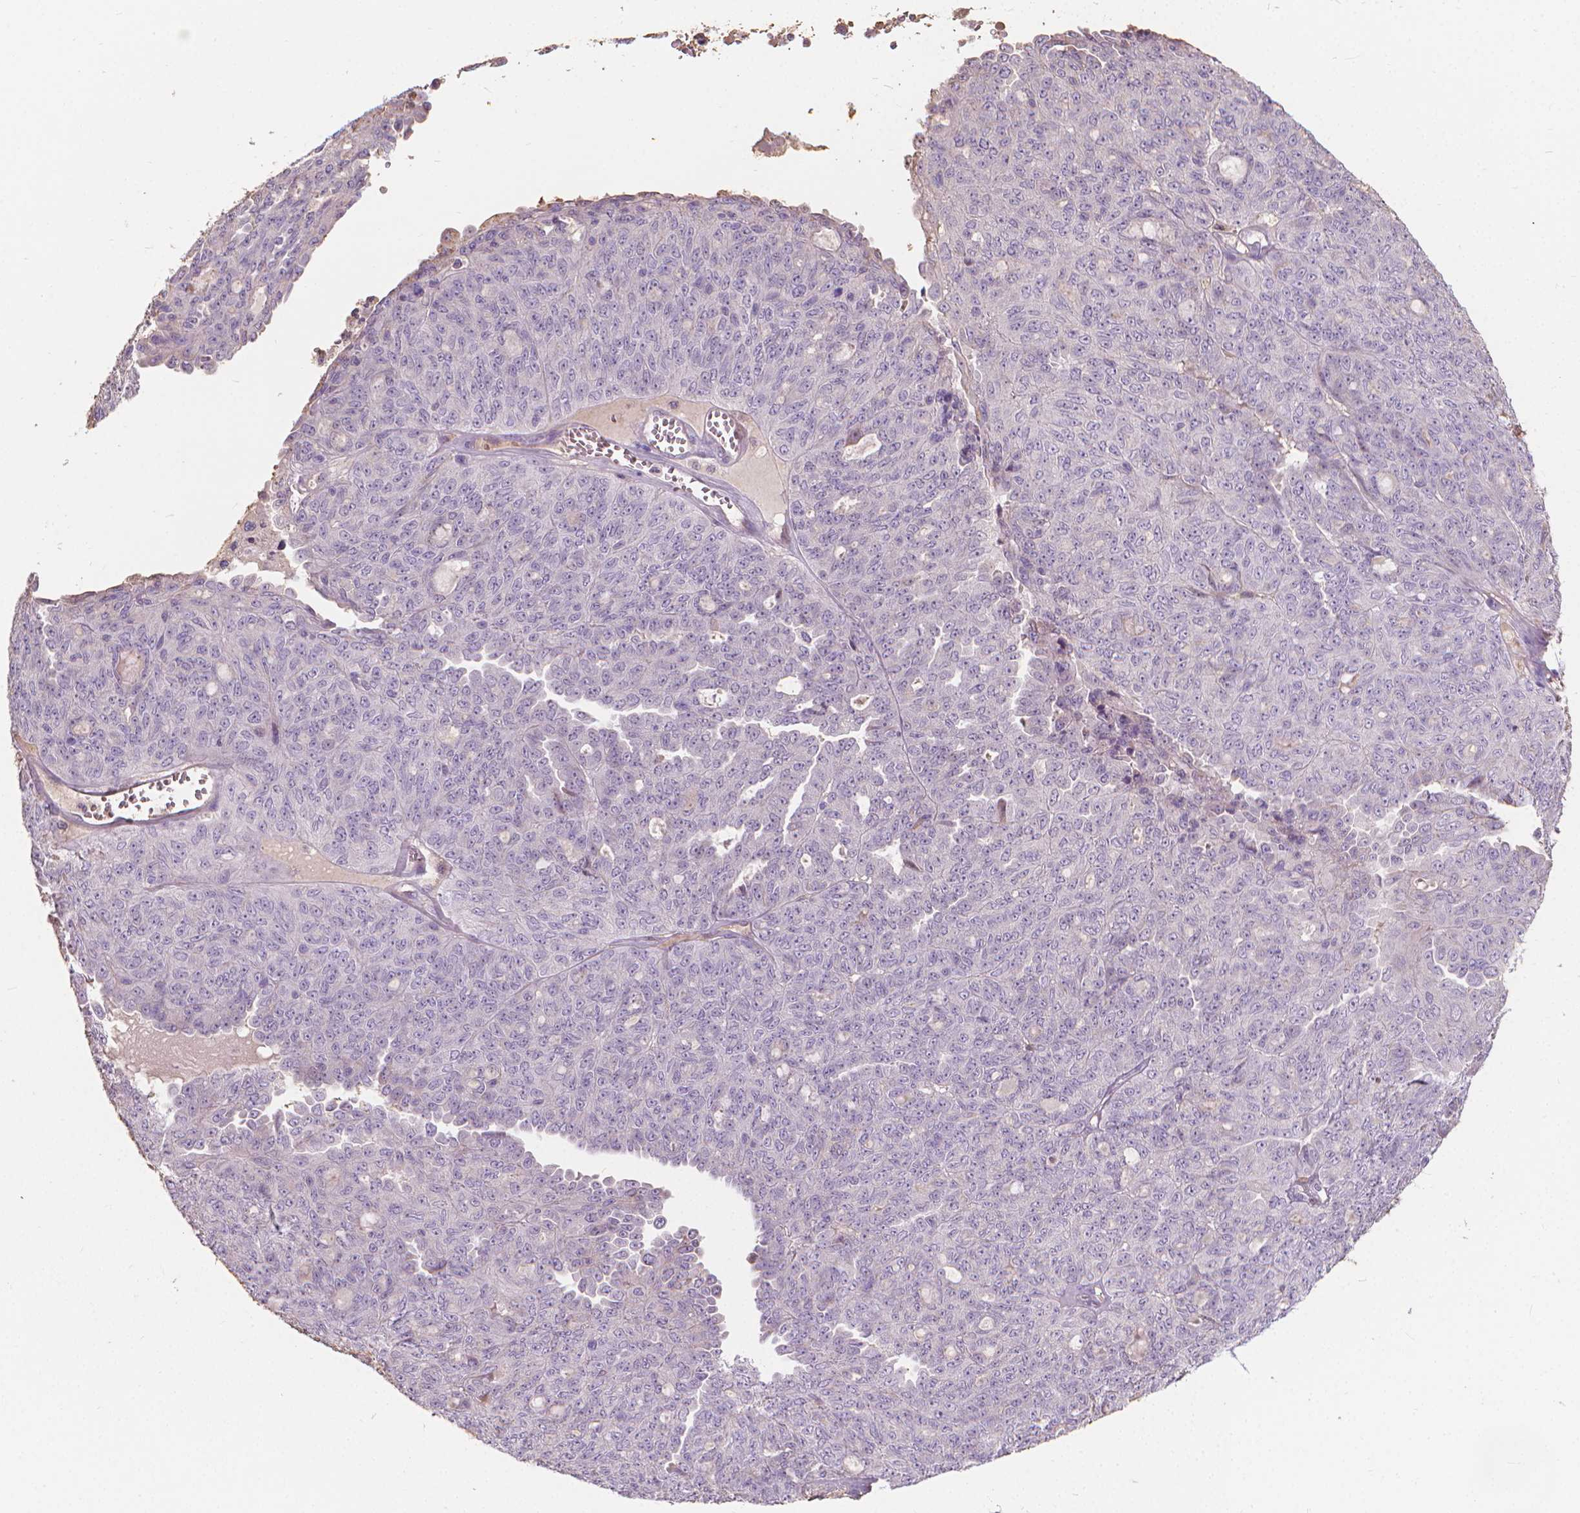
{"staining": {"intensity": "negative", "quantity": "none", "location": "none"}, "tissue": "ovarian cancer", "cell_type": "Tumor cells", "image_type": "cancer", "snomed": [{"axis": "morphology", "description": "Cystadenocarcinoma, serous, NOS"}, {"axis": "topography", "description": "Ovary"}], "caption": "Ovarian serous cystadenocarcinoma was stained to show a protein in brown. There is no significant staining in tumor cells. The staining was performed using DAB to visualize the protein expression in brown, while the nuclei were stained in blue with hematoxylin (Magnification: 20x).", "gene": "CABCOCO1", "patient": {"sex": "female", "age": 71}}